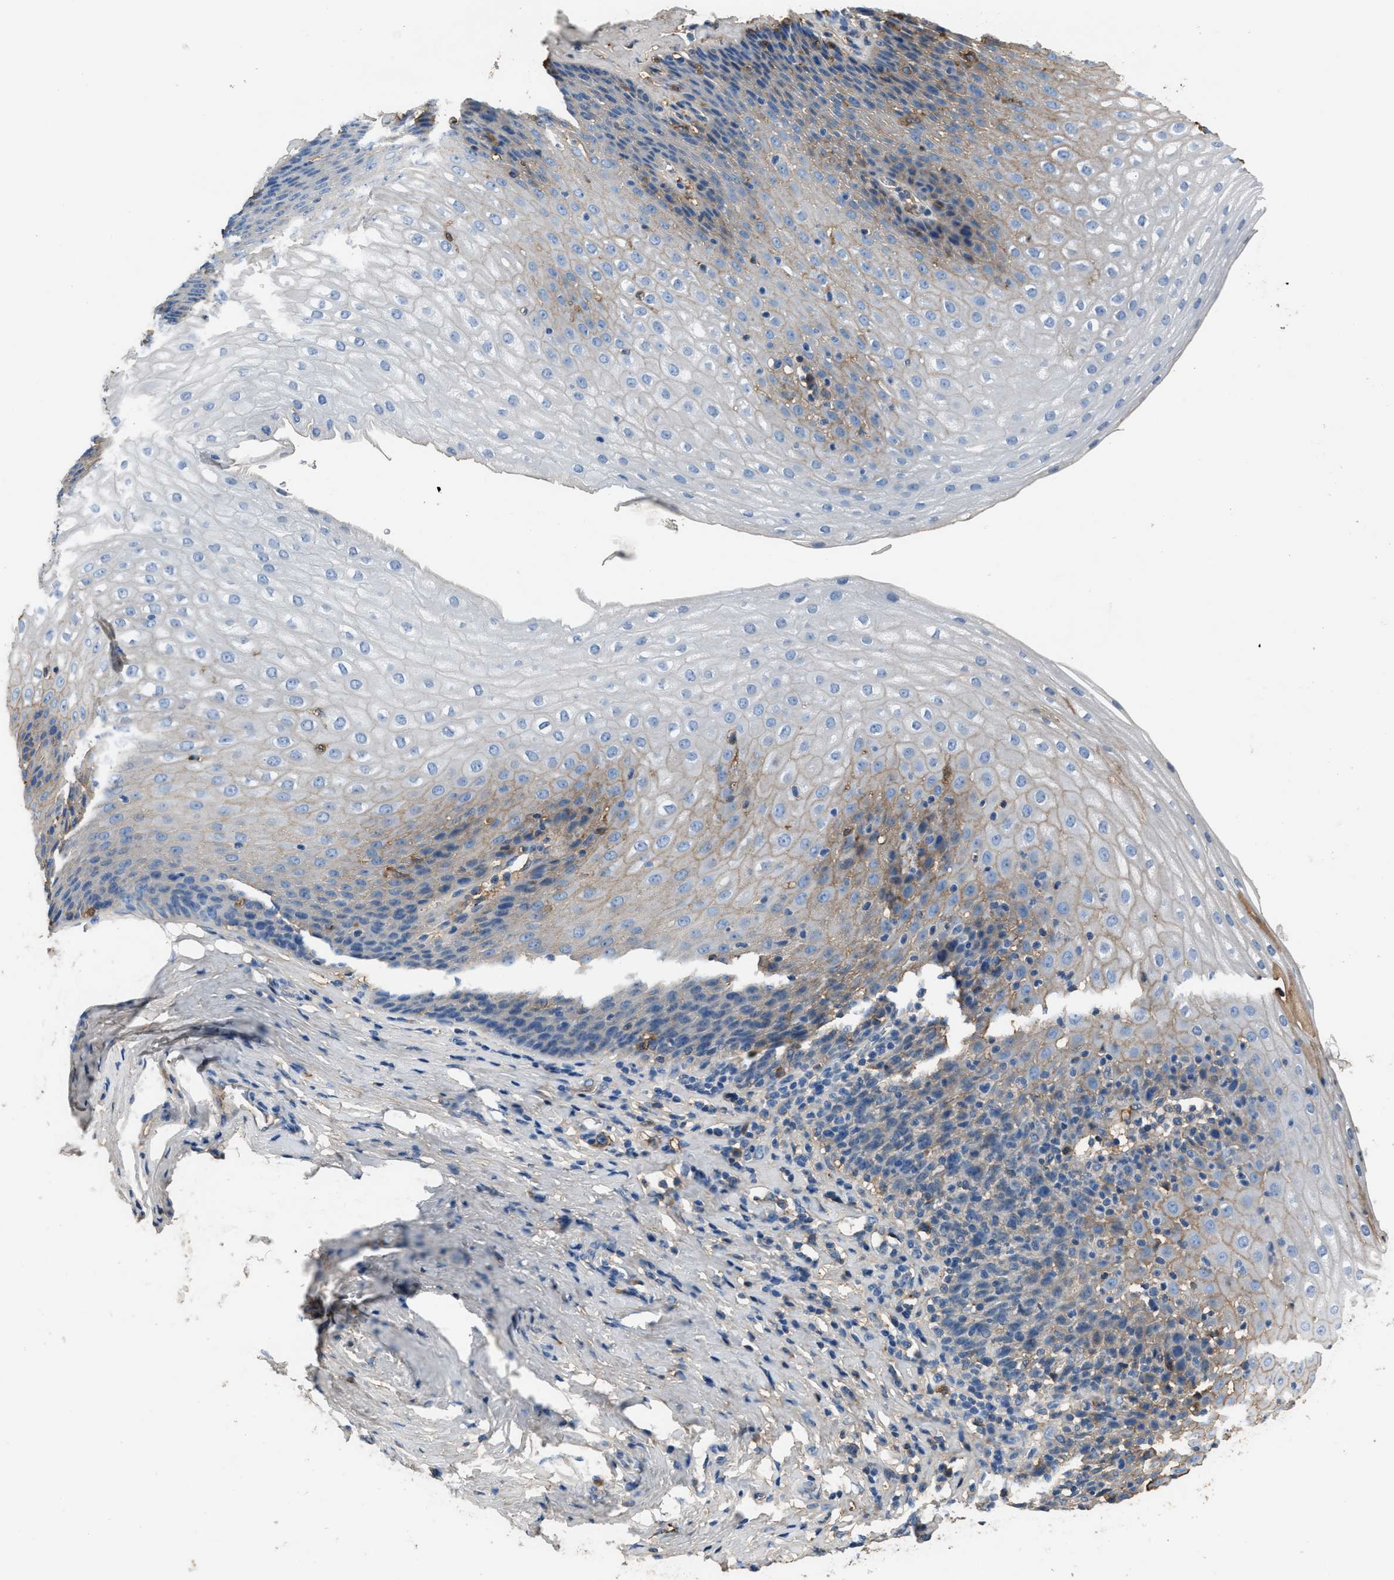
{"staining": {"intensity": "weak", "quantity": "25%-75%", "location": "cytoplasmic/membranous"}, "tissue": "esophagus", "cell_type": "Squamous epithelial cells", "image_type": "normal", "snomed": [{"axis": "morphology", "description": "Normal tissue, NOS"}, {"axis": "topography", "description": "Esophagus"}], "caption": "Immunohistochemical staining of normal esophagus displays weak cytoplasmic/membranous protein positivity in about 25%-75% of squamous epithelial cells.", "gene": "STC1", "patient": {"sex": "female", "age": 61}}